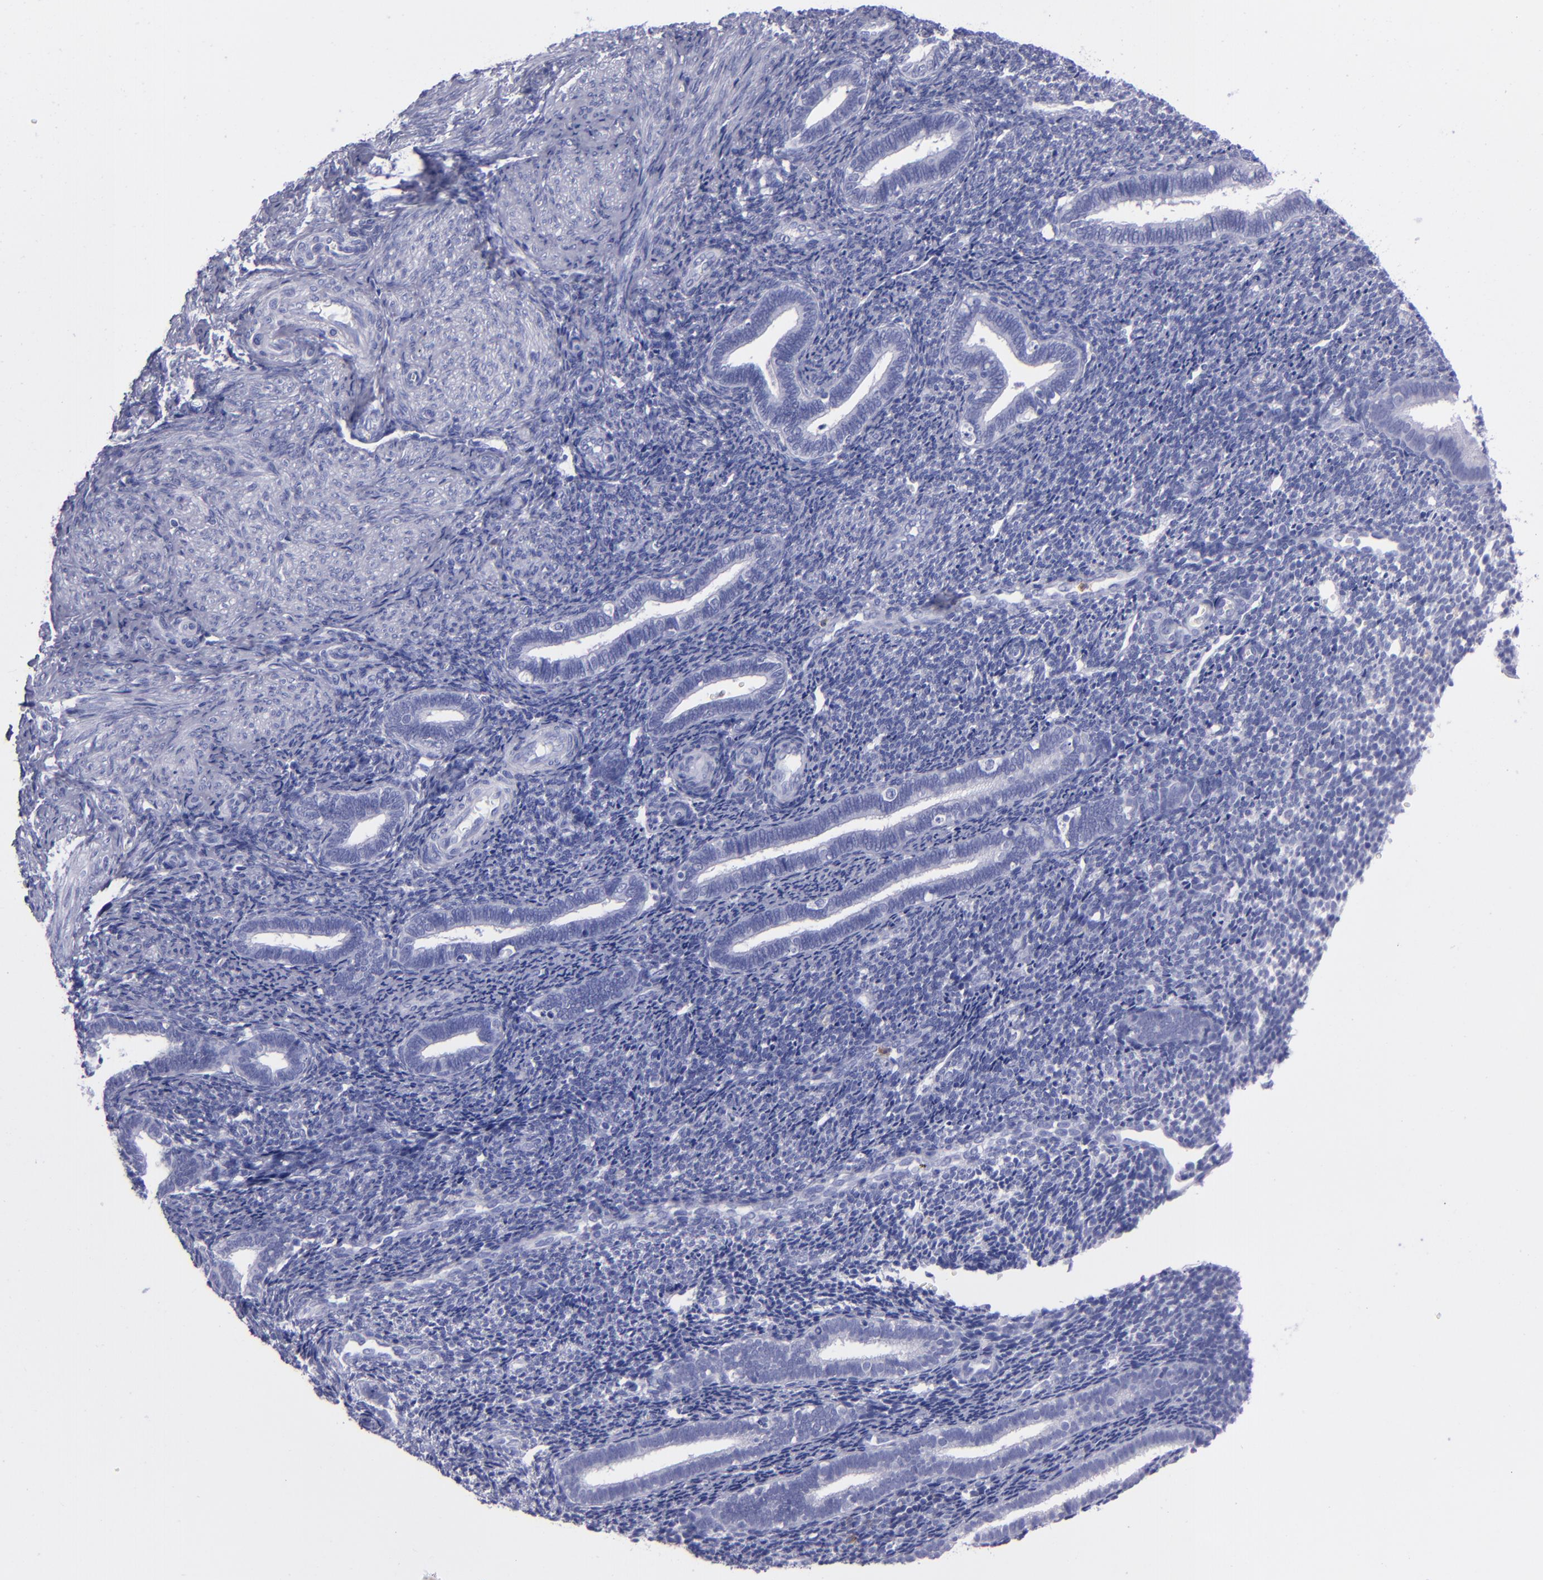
{"staining": {"intensity": "moderate", "quantity": "<25%", "location": "cytoplasmic/membranous"}, "tissue": "endometrium", "cell_type": "Cells in endometrial stroma", "image_type": "normal", "snomed": [{"axis": "morphology", "description": "Normal tissue, NOS"}, {"axis": "topography", "description": "Endometrium"}], "caption": "Normal endometrium was stained to show a protein in brown. There is low levels of moderate cytoplasmic/membranous staining in about <25% of cells in endometrial stroma. (DAB (3,3'-diaminobenzidine) IHC with brightfield microscopy, high magnification).", "gene": "CR1", "patient": {"sex": "female", "age": 27}}